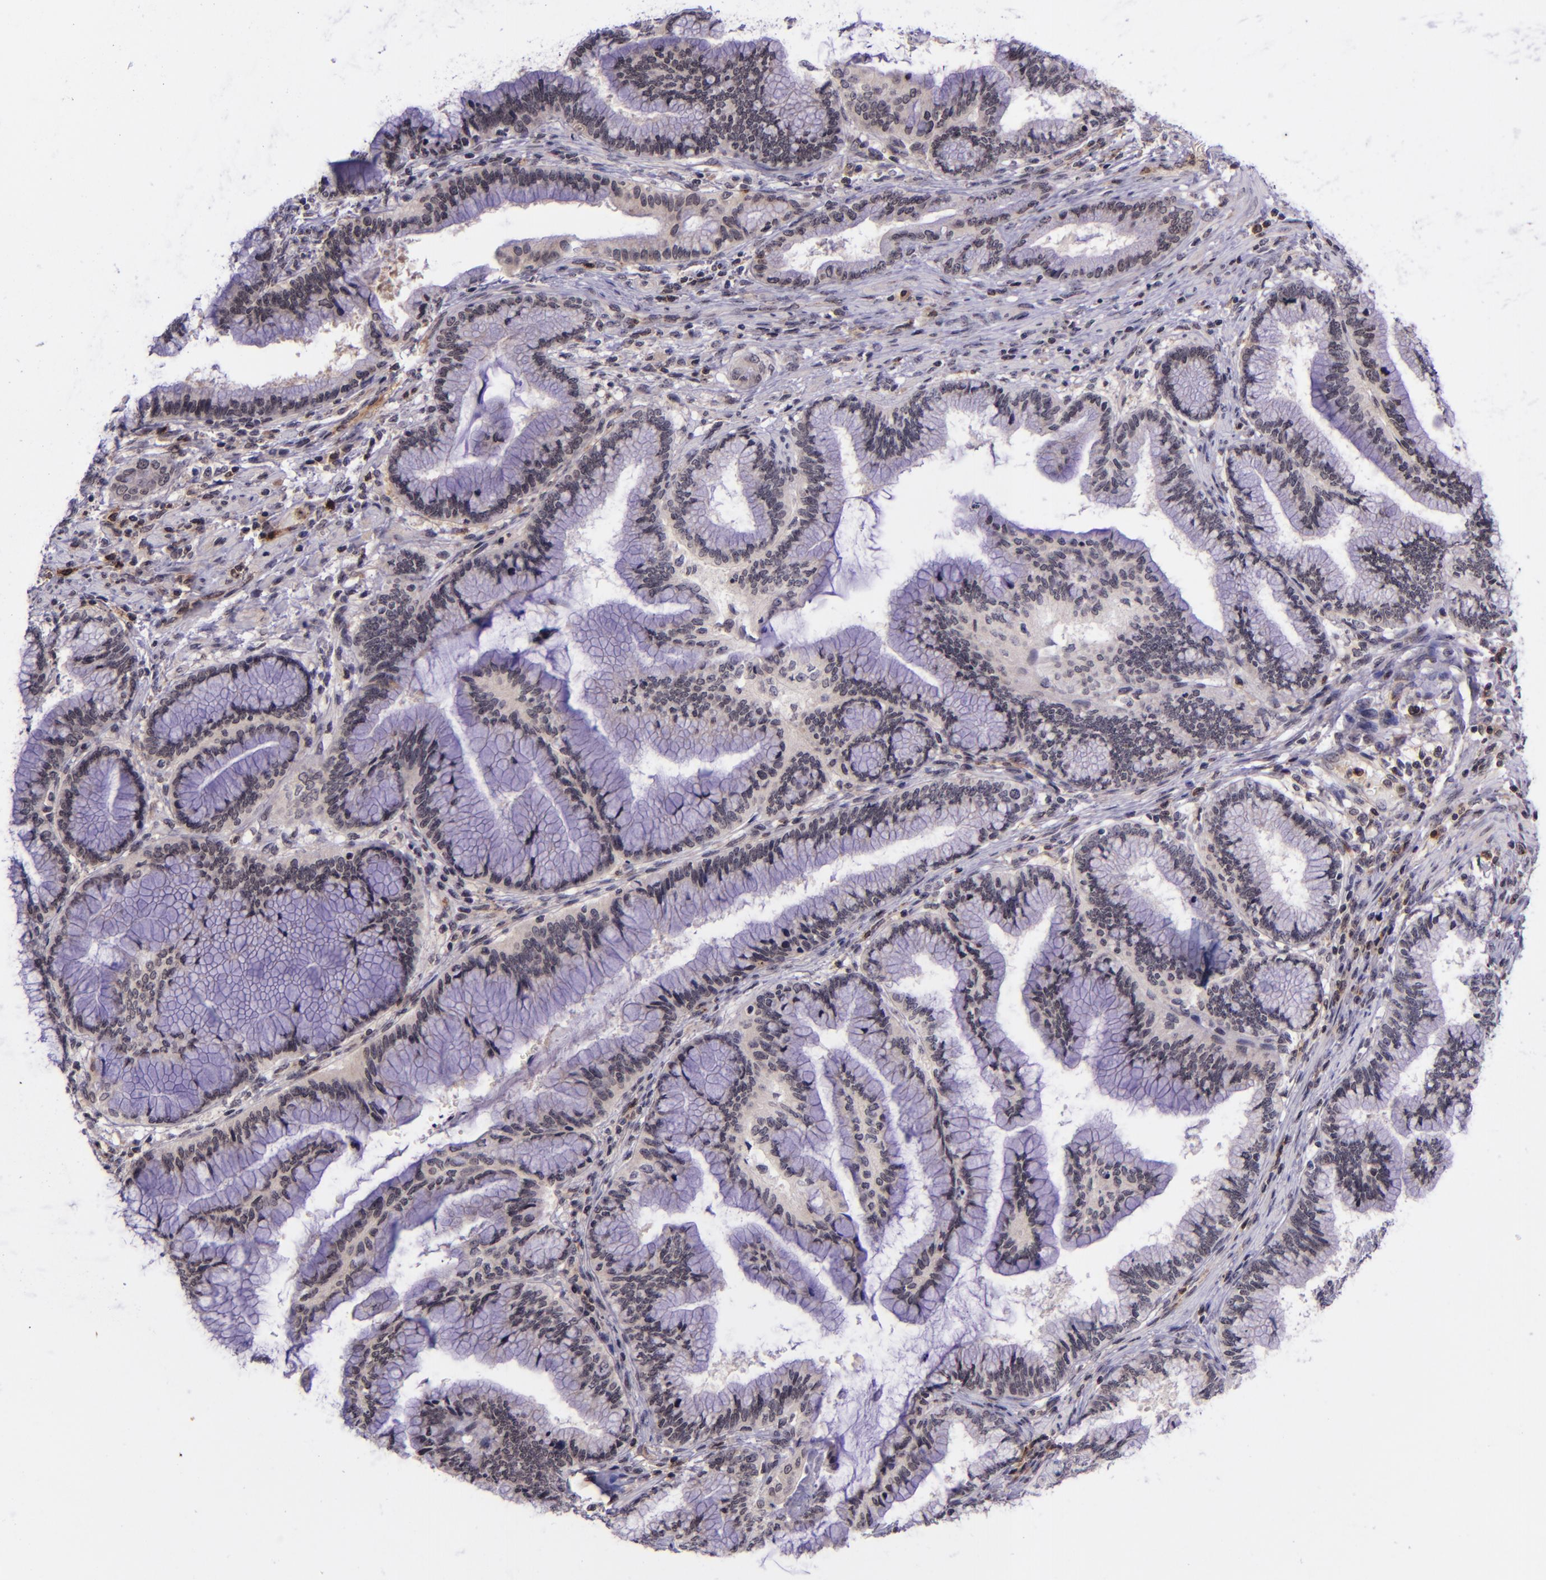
{"staining": {"intensity": "weak", "quantity": "<25%", "location": "cytoplasmic/membranous"}, "tissue": "pancreatic cancer", "cell_type": "Tumor cells", "image_type": "cancer", "snomed": [{"axis": "morphology", "description": "Adenocarcinoma, NOS"}, {"axis": "topography", "description": "Pancreas"}], "caption": "Histopathology image shows no protein positivity in tumor cells of pancreatic cancer tissue. (Immunohistochemistry (ihc), brightfield microscopy, high magnification).", "gene": "SELL", "patient": {"sex": "female", "age": 64}}